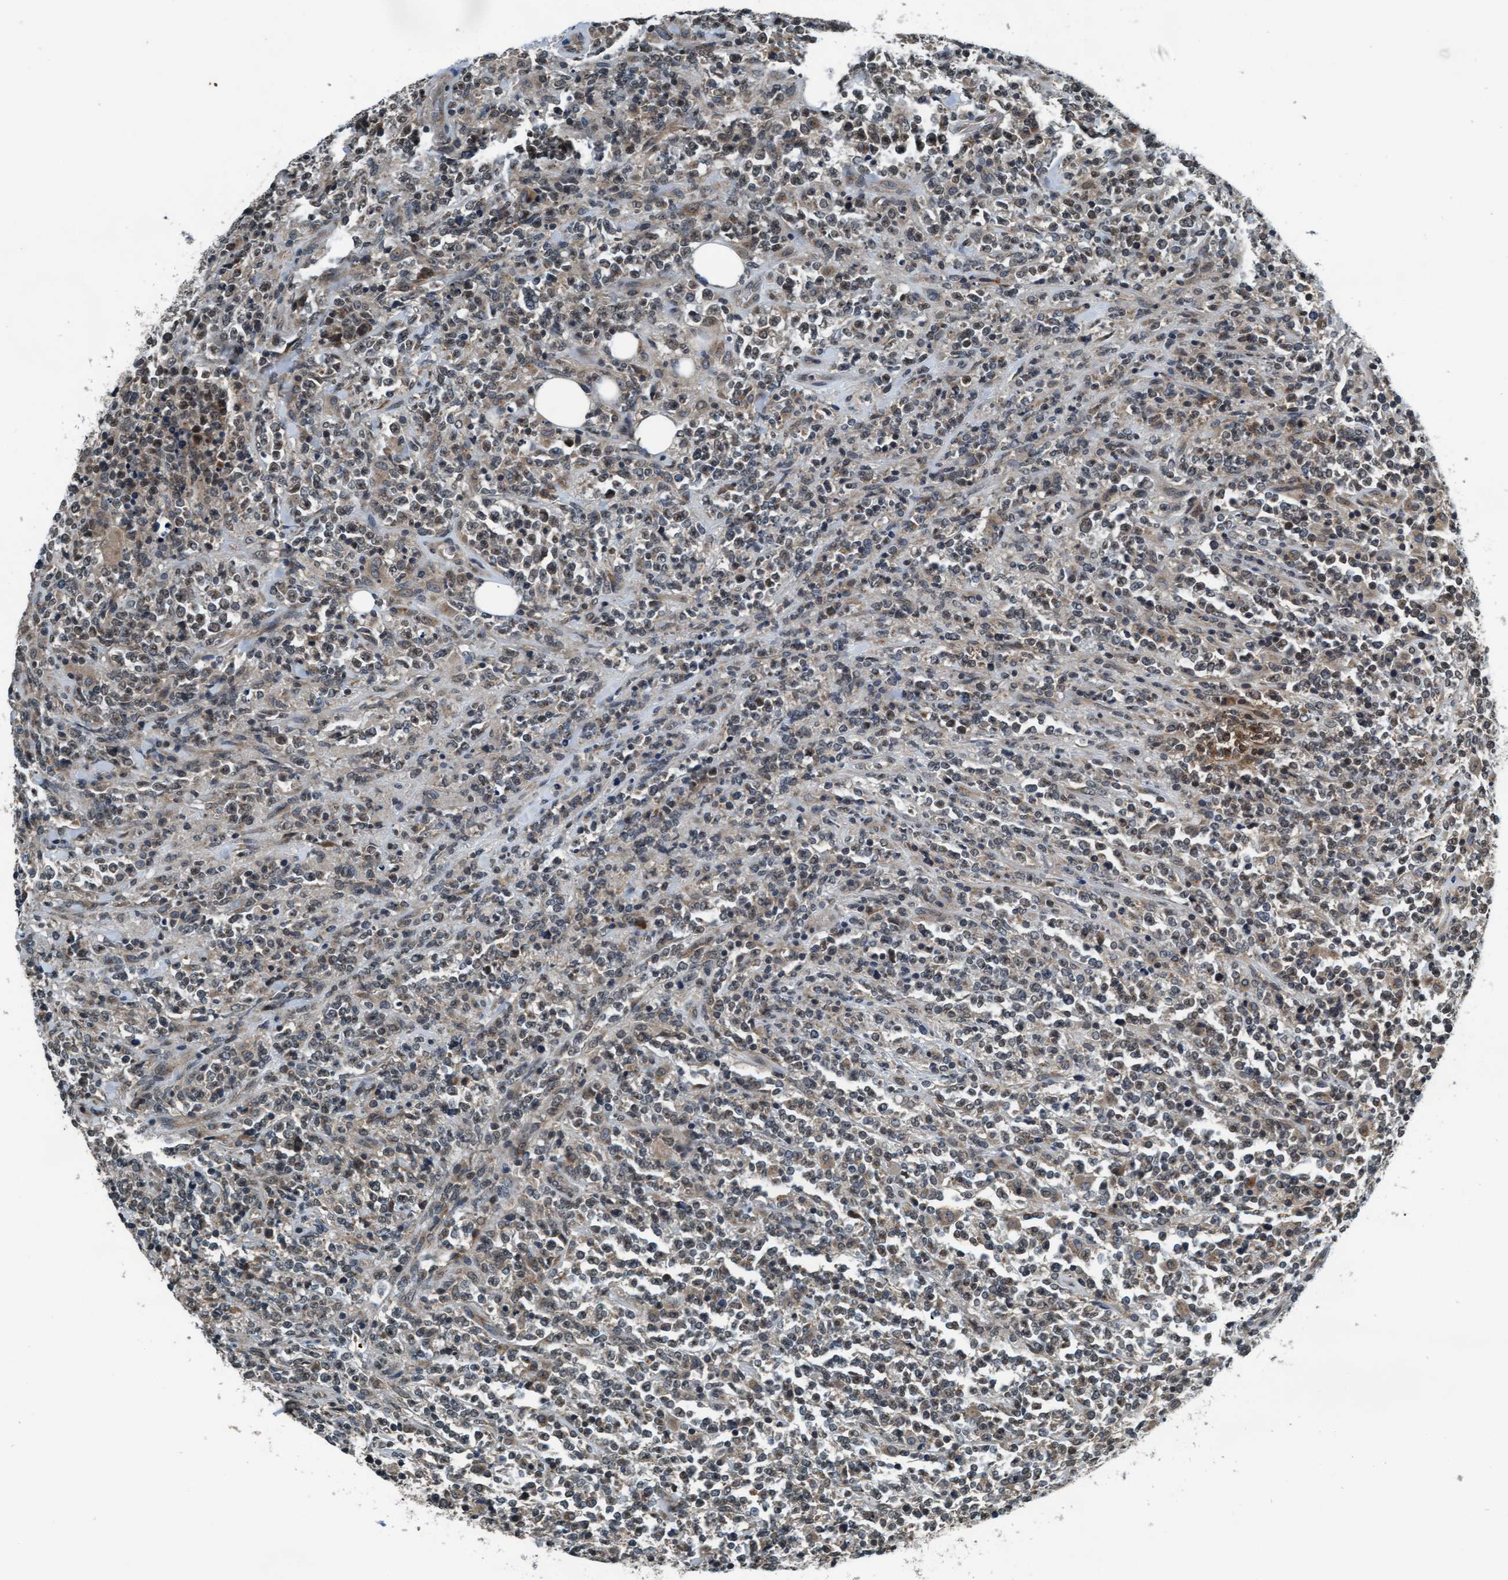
{"staining": {"intensity": "weak", "quantity": ">75%", "location": "nuclear"}, "tissue": "lymphoma", "cell_type": "Tumor cells", "image_type": "cancer", "snomed": [{"axis": "morphology", "description": "Malignant lymphoma, non-Hodgkin's type, High grade"}, {"axis": "topography", "description": "Soft tissue"}], "caption": "Brown immunohistochemical staining in lymphoma shows weak nuclear staining in approximately >75% of tumor cells.", "gene": "WASF1", "patient": {"sex": "male", "age": 18}}